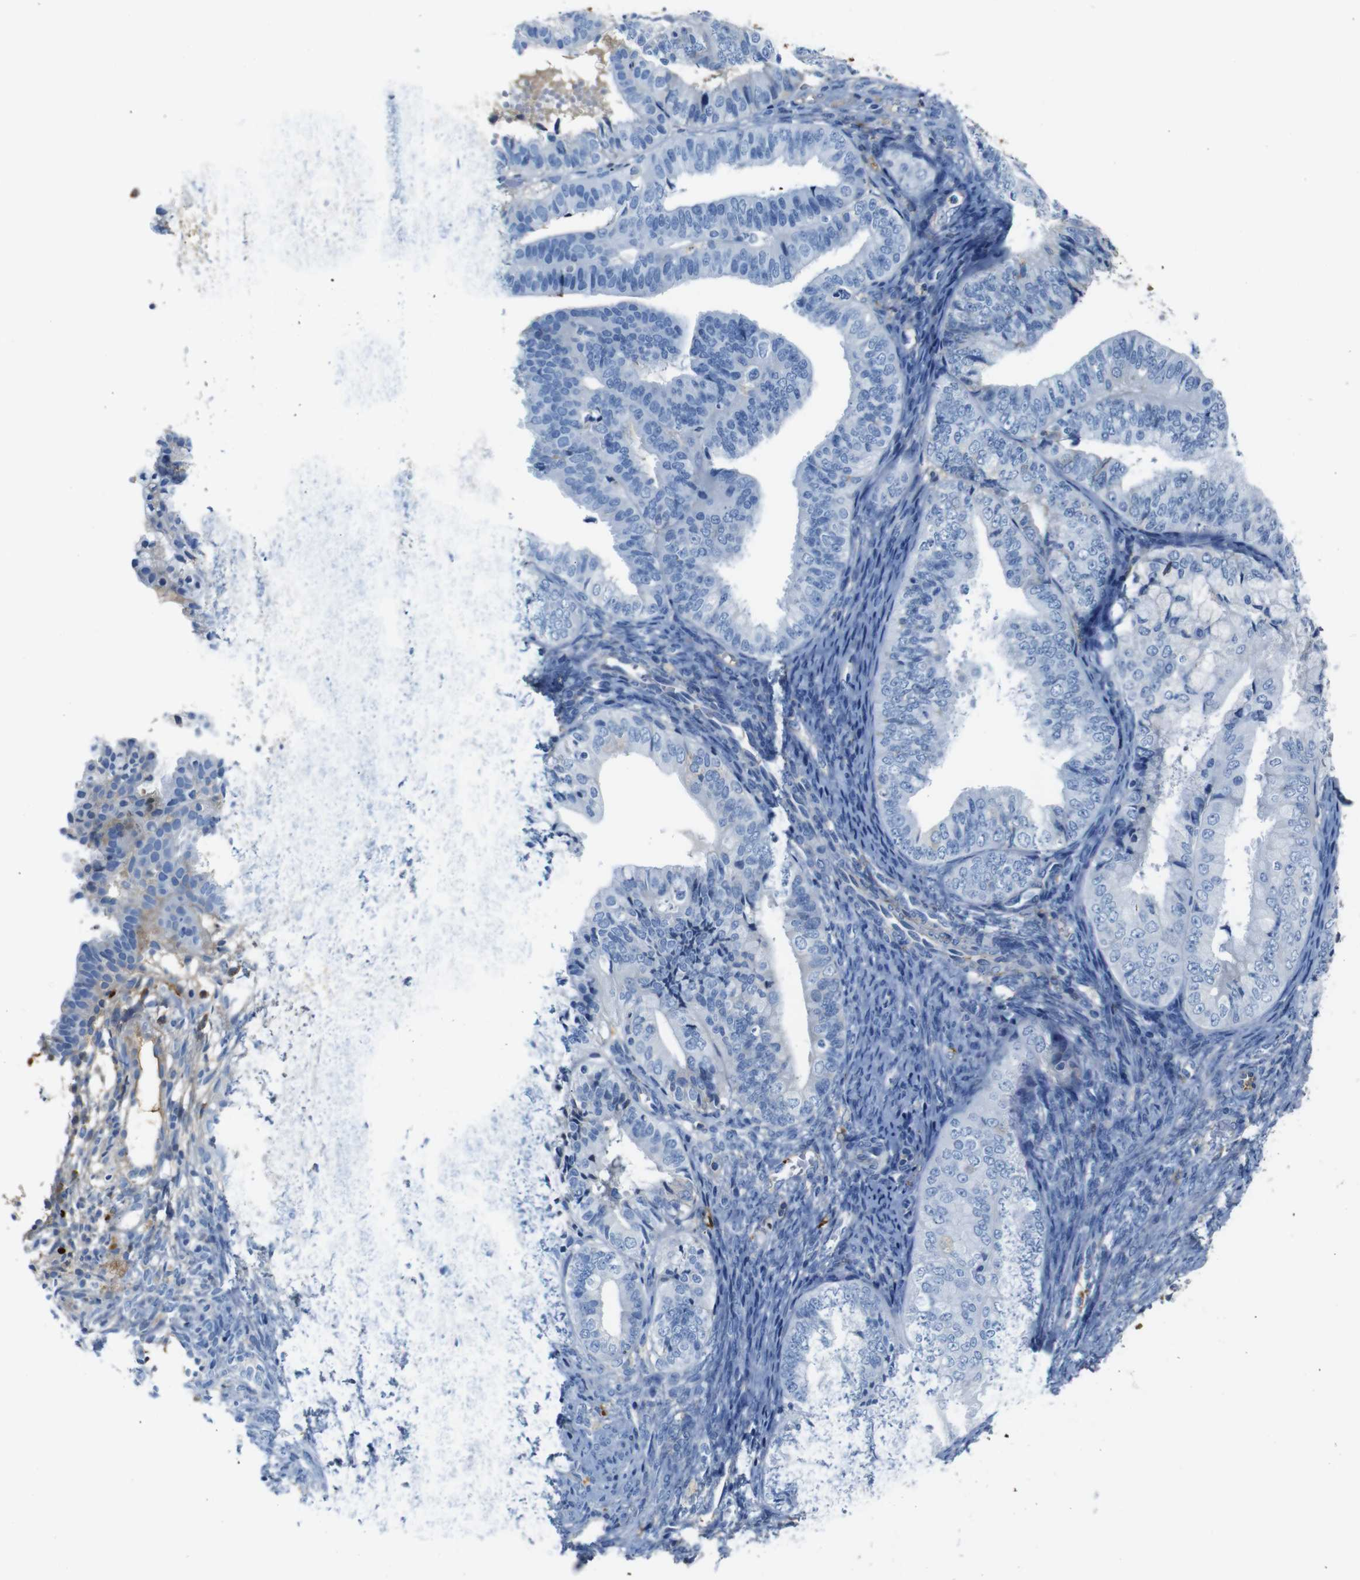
{"staining": {"intensity": "negative", "quantity": "none", "location": "none"}, "tissue": "endometrial cancer", "cell_type": "Tumor cells", "image_type": "cancer", "snomed": [{"axis": "morphology", "description": "Adenocarcinoma, NOS"}, {"axis": "topography", "description": "Endometrium"}], "caption": "A high-resolution histopathology image shows IHC staining of adenocarcinoma (endometrial), which exhibits no significant positivity in tumor cells.", "gene": "SERPINA1", "patient": {"sex": "female", "age": 63}}